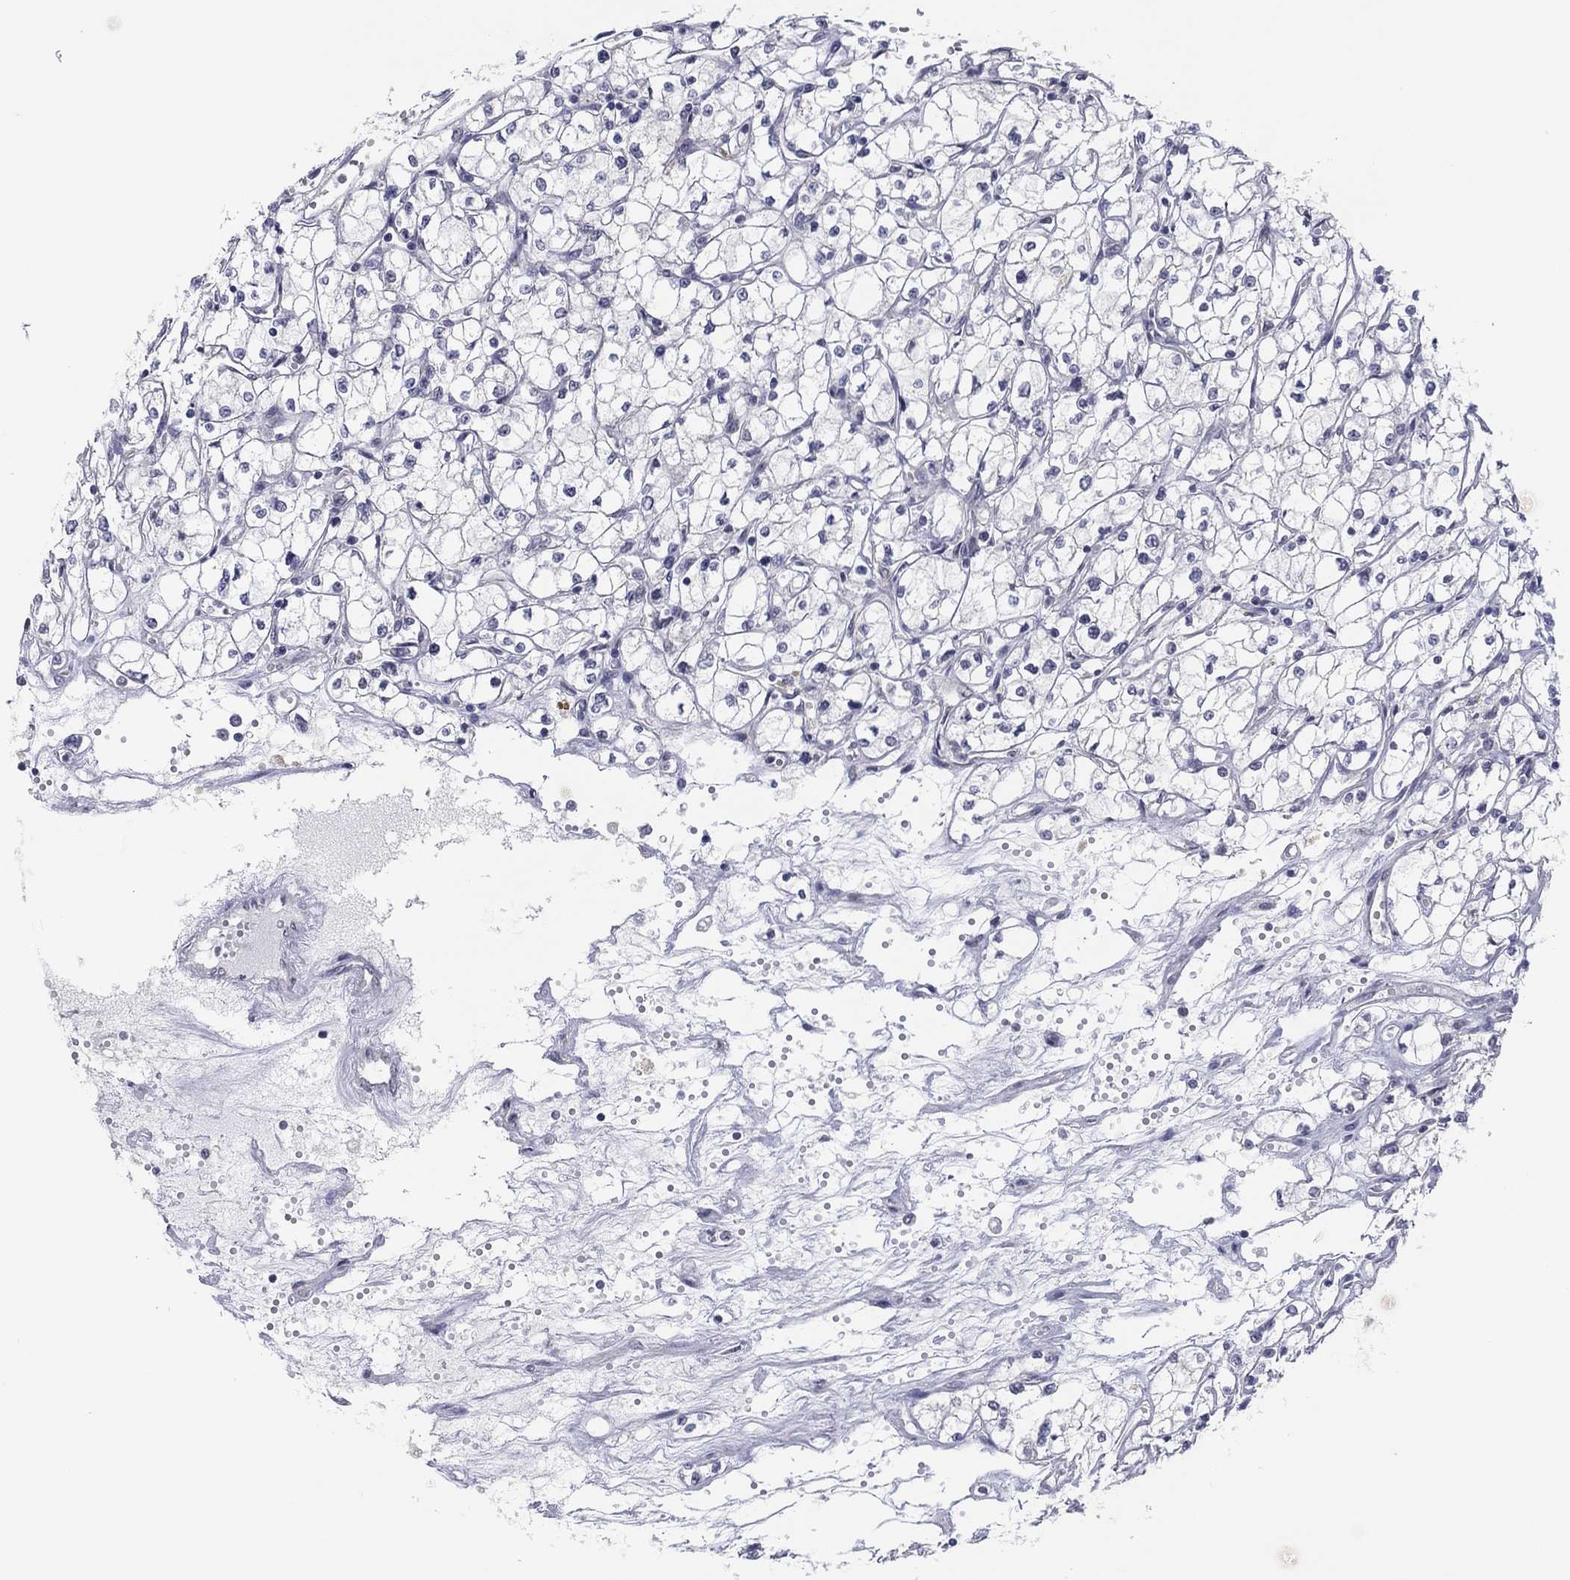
{"staining": {"intensity": "negative", "quantity": "none", "location": "none"}, "tissue": "renal cancer", "cell_type": "Tumor cells", "image_type": "cancer", "snomed": [{"axis": "morphology", "description": "Adenocarcinoma, NOS"}, {"axis": "topography", "description": "Kidney"}], "caption": "Renal cancer (adenocarcinoma) was stained to show a protein in brown. There is no significant staining in tumor cells.", "gene": "SLC22A2", "patient": {"sex": "male", "age": 67}}